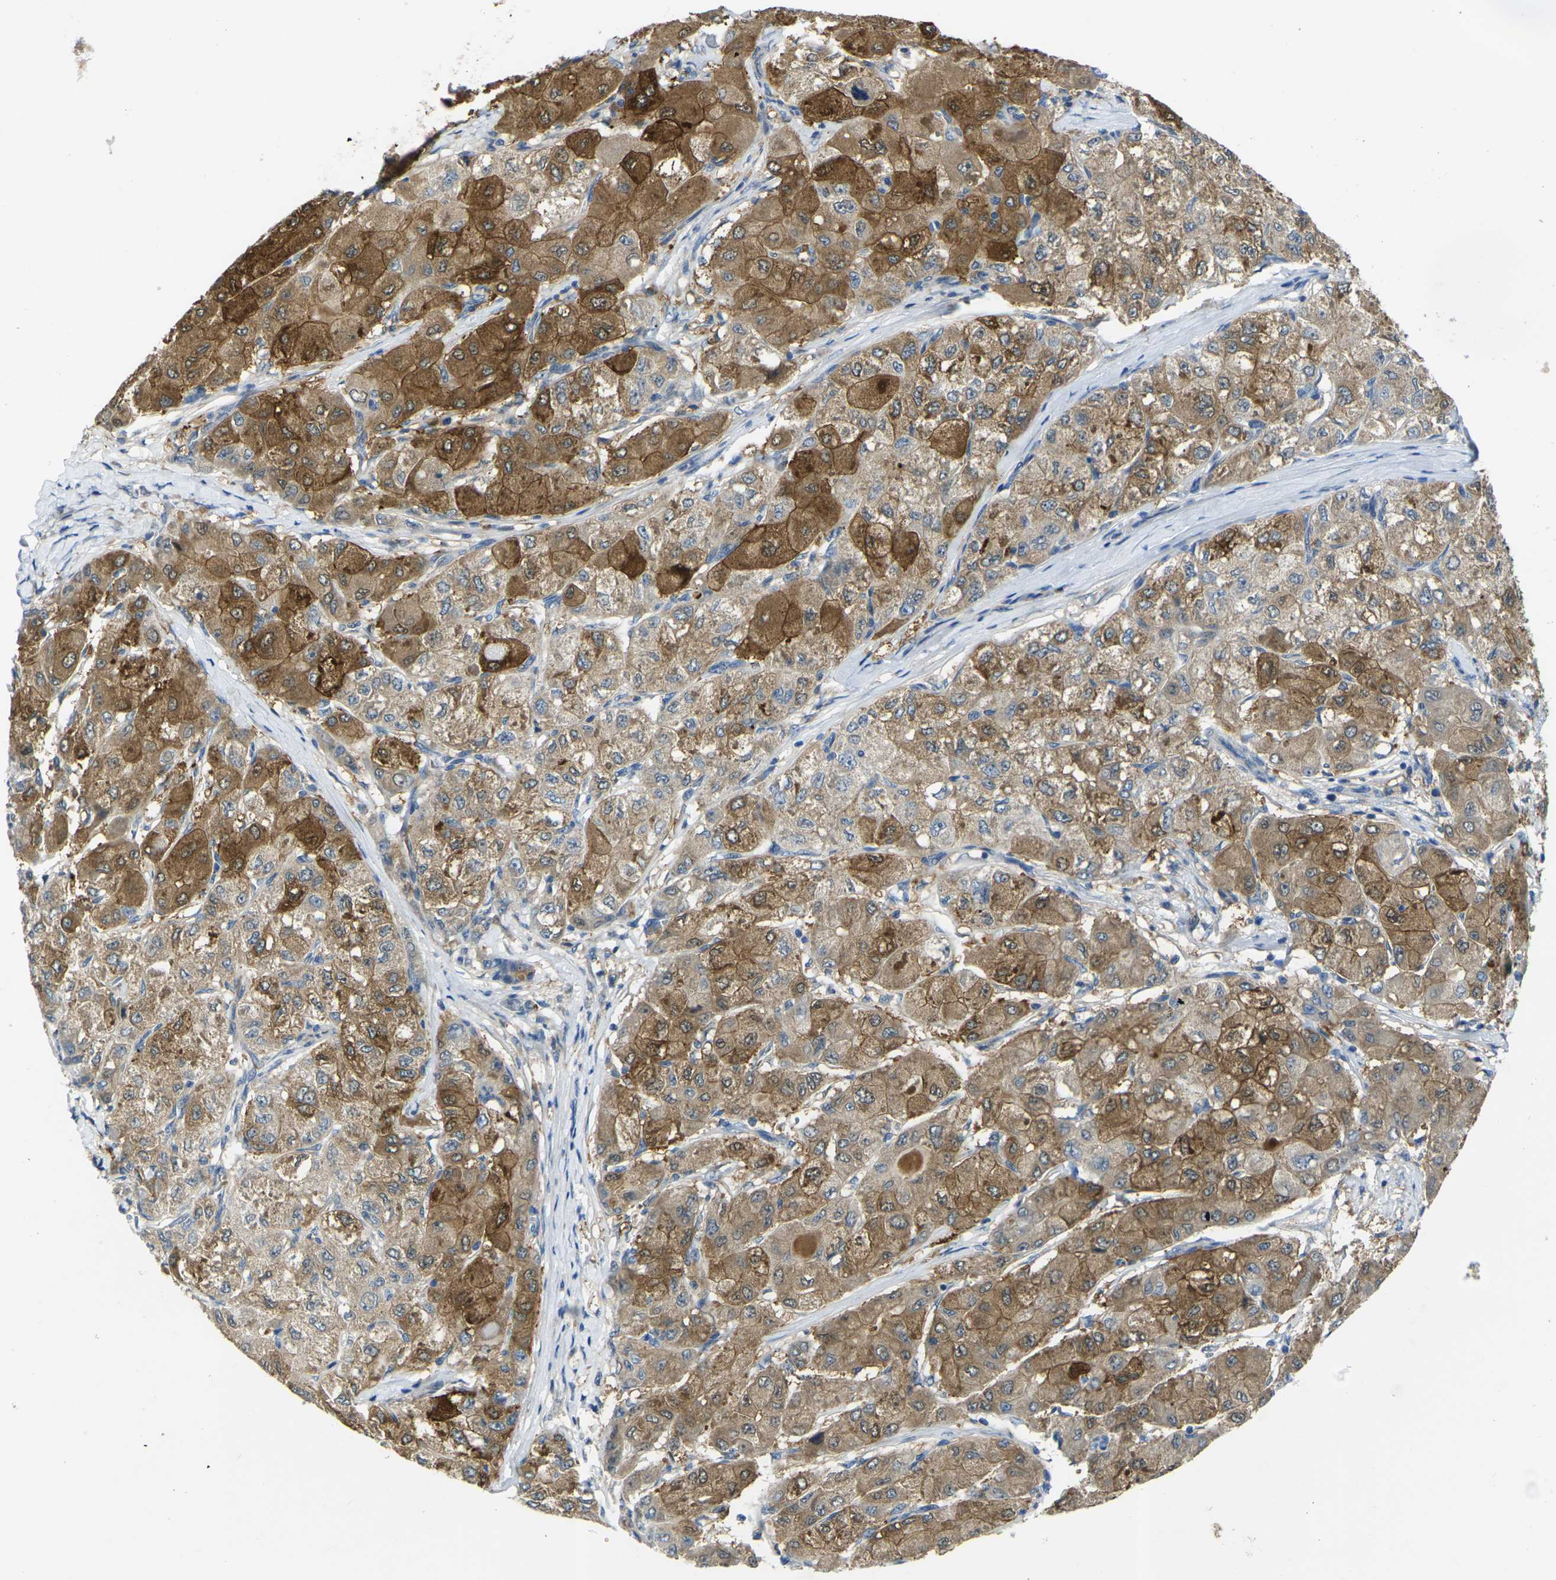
{"staining": {"intensity": "moderate", "quantity": ">75%", "location": "cytoplasmic/membranous"}, "tissue": "liver cancer", "cell_type": "Tumor cells", "image_type": "cancer", "snomed": [{"axis": "morphology", "description": "Carcinoma, Hepatocellular, NOS"}, {"axis": "topography", "description": "Liver"}], "caption": "Hepatocellular carcinoma (liver) stained with IHC shows moderate cytoplasmic/membranous expression in about >75% of tumor cells.", "gene": "GNA12", "patient": {"sex": "male", "age": 80}}